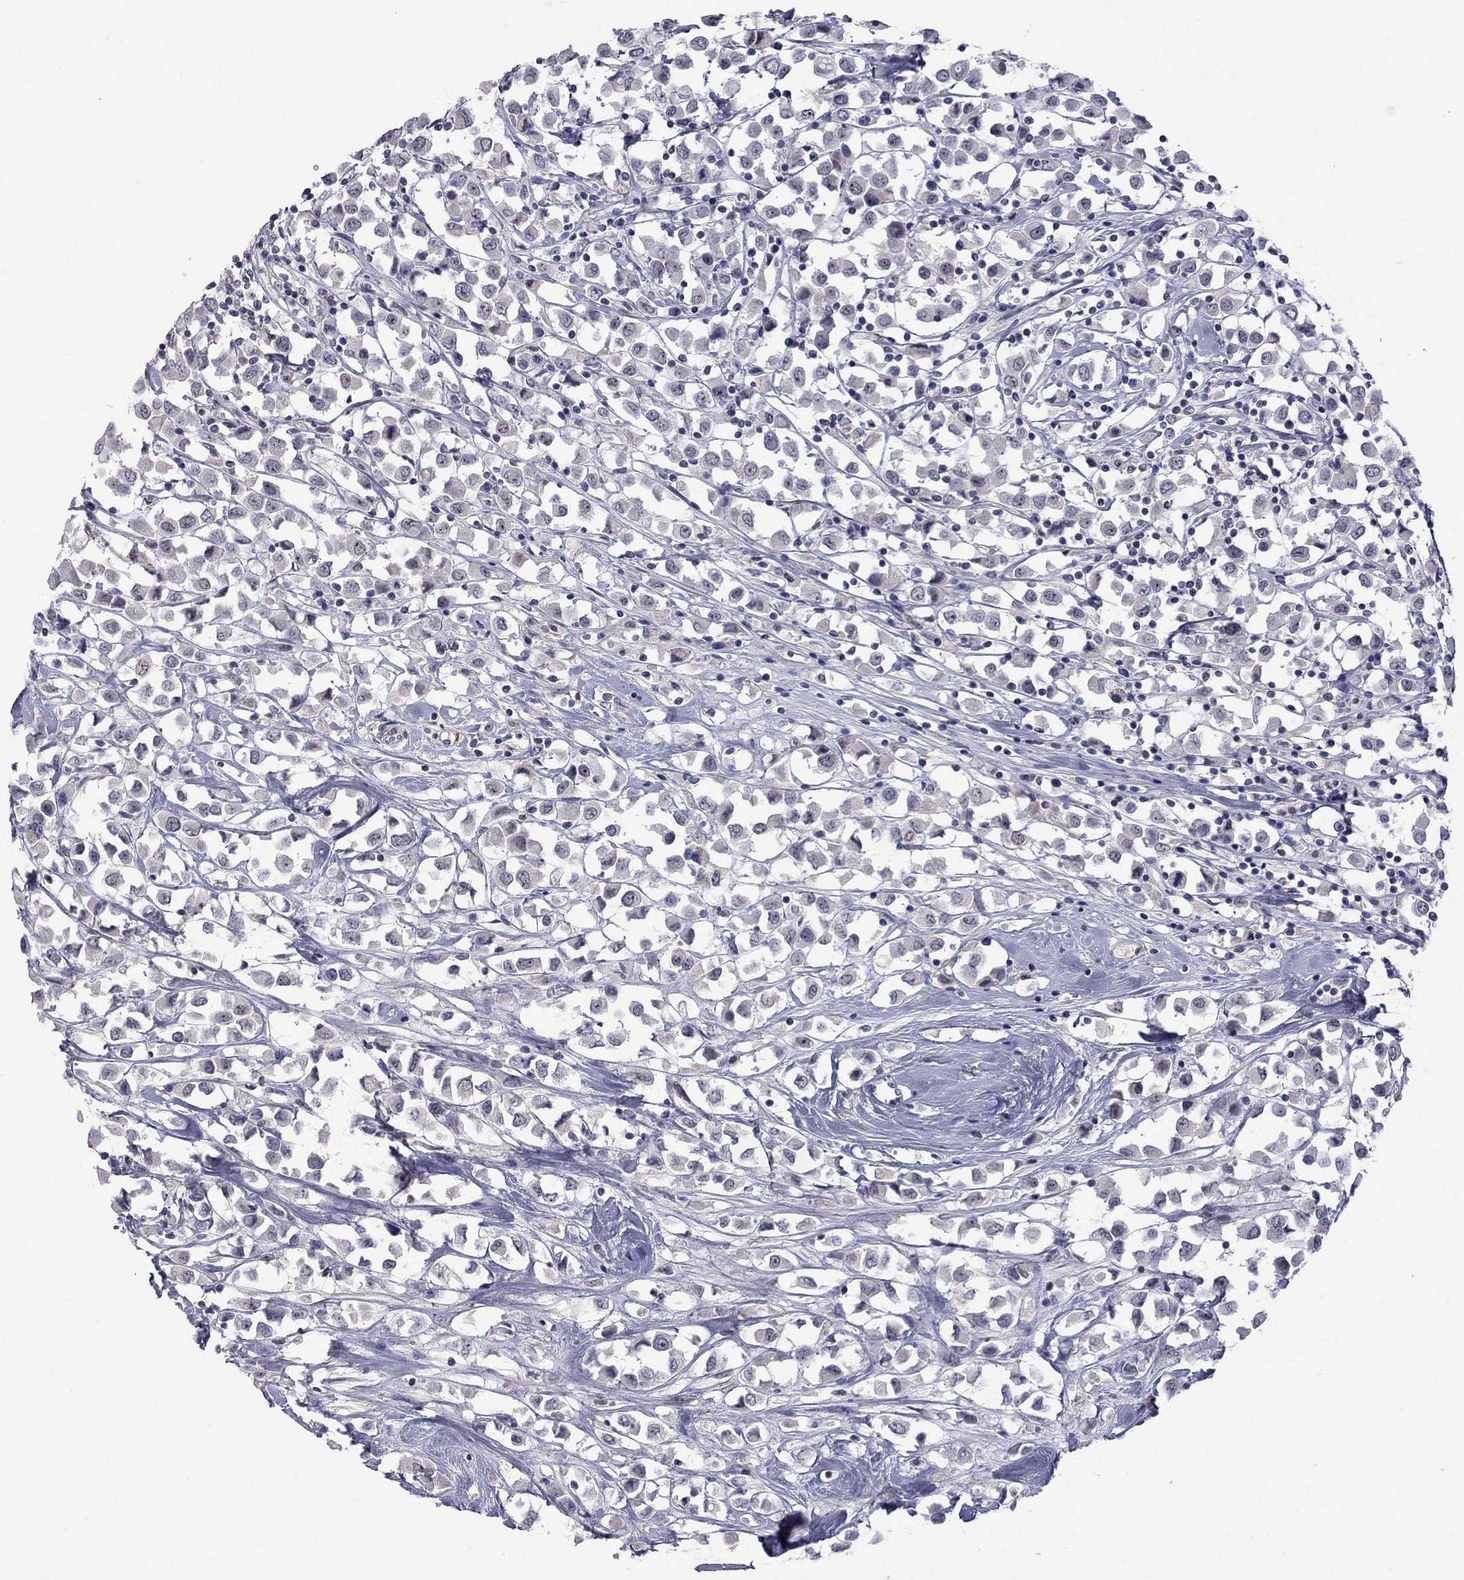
{"staining": {"intensity": "negative", "quantity": "none", "location": "none"}, "tissue": "breast cancer", "cell_type": "Tumor cells", "image_type": "cancer", "snomed": [{"axis": "morphology", "description": "Duct carcinoma"}, {"axis": "topography", "description": "Breast"}], "caption": "A micrograph of human breast cancer (invasive ductal carcinoma) is negative for staining in tumor cells.", "gene": "GSG1L", "patient": {"sex": "female", "age": 61}}